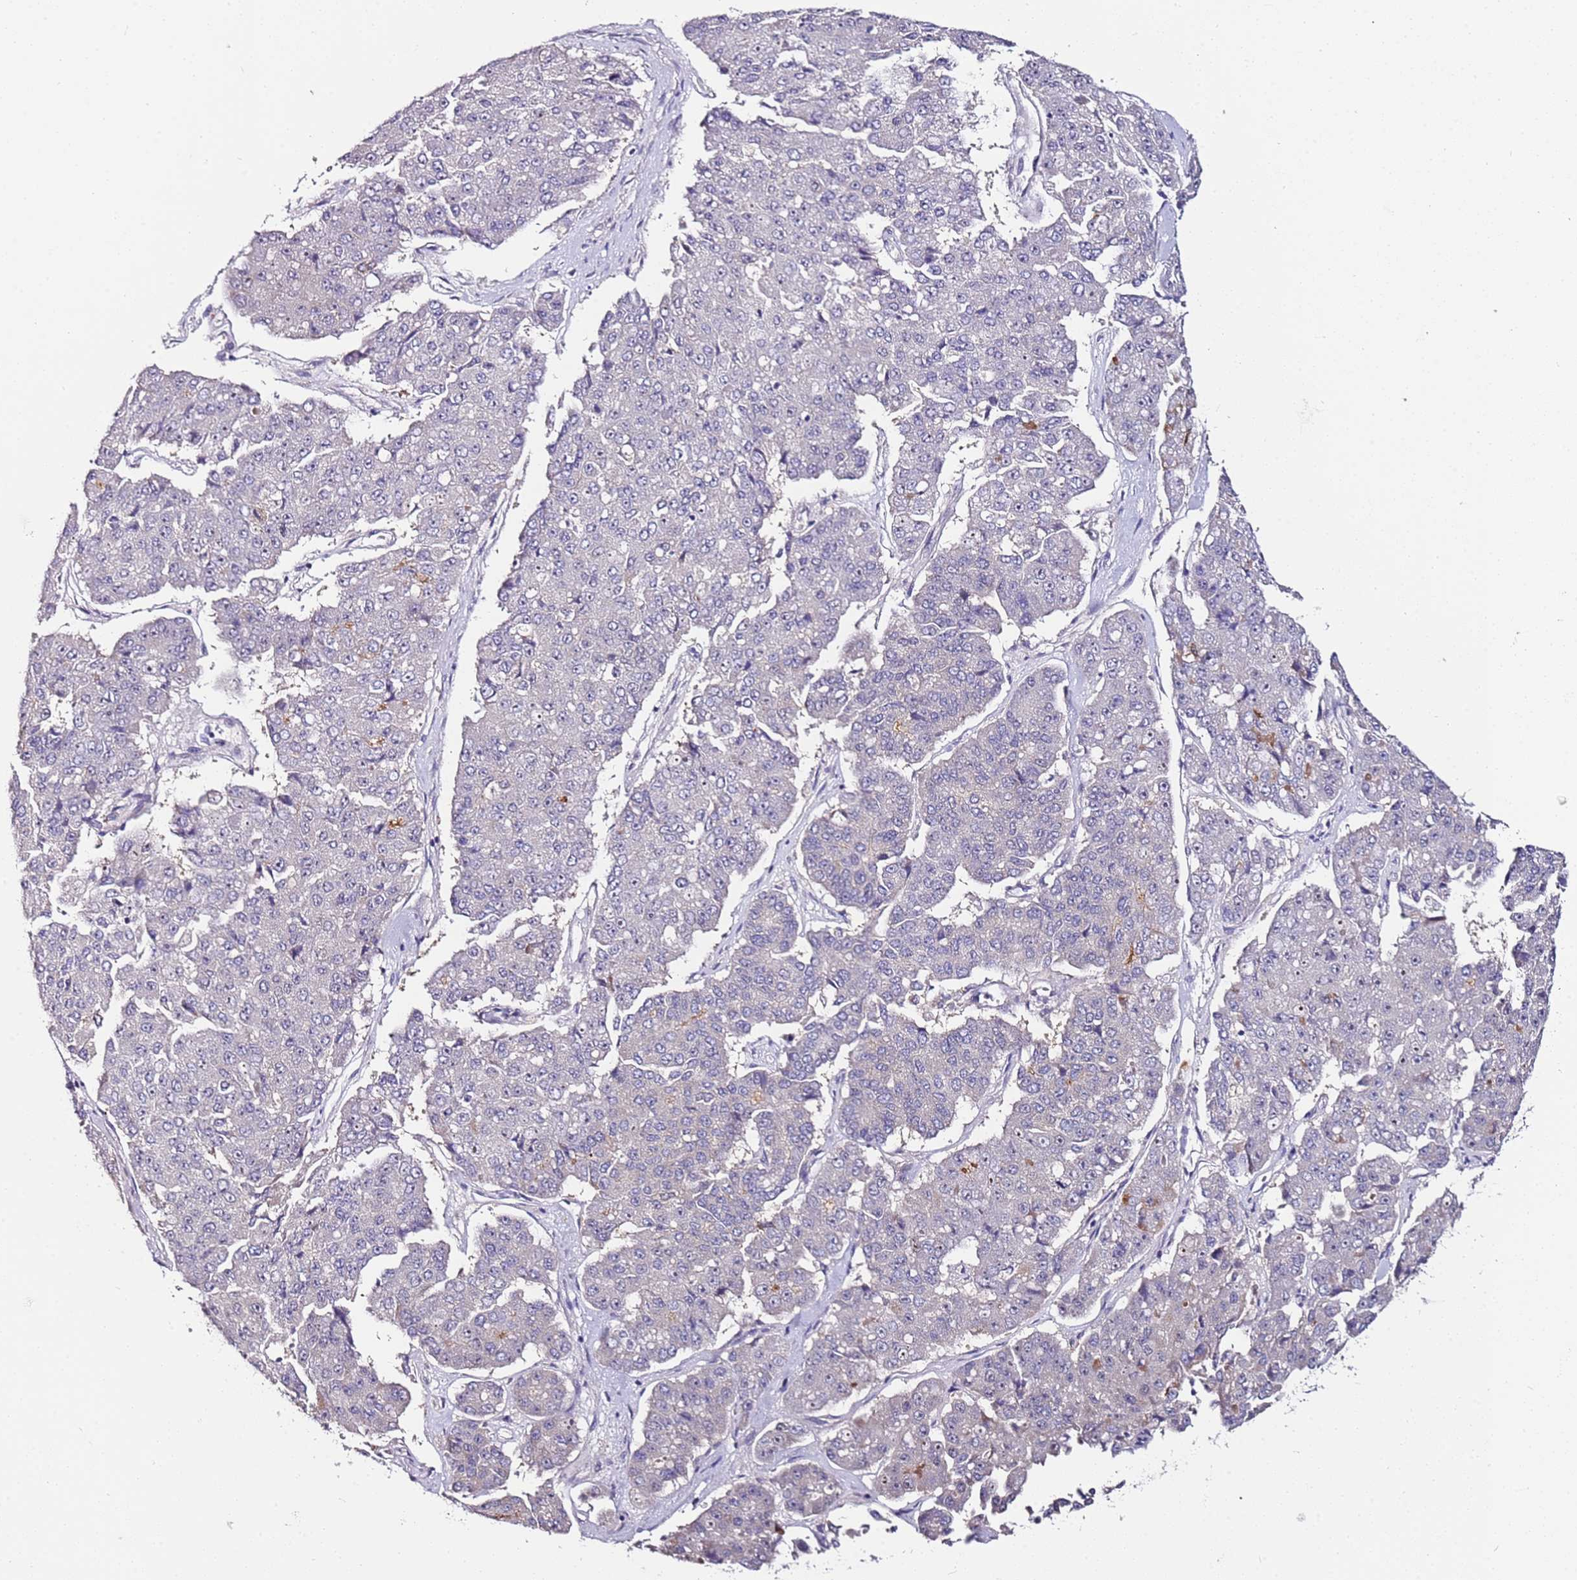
{"staining": {"intensity": "negative", "quantity": "none", "location": "none"}, "tissue": "pancreatic cancer", "cell_type": "Tumor cells", "image_type": "cancer", "snomed": [{"axis": "morphology", "description": "Adenocarcinoma, NOS"}, {"axis": "topography", "description": "Pancreas"}], "caption": "DAB immunohistochemical staining of human pancreatic adenocarcinoma displays no significant expression in tumor cells.", "gene": "SRRM5", "patient": {"sex": "male", "age": 50}}